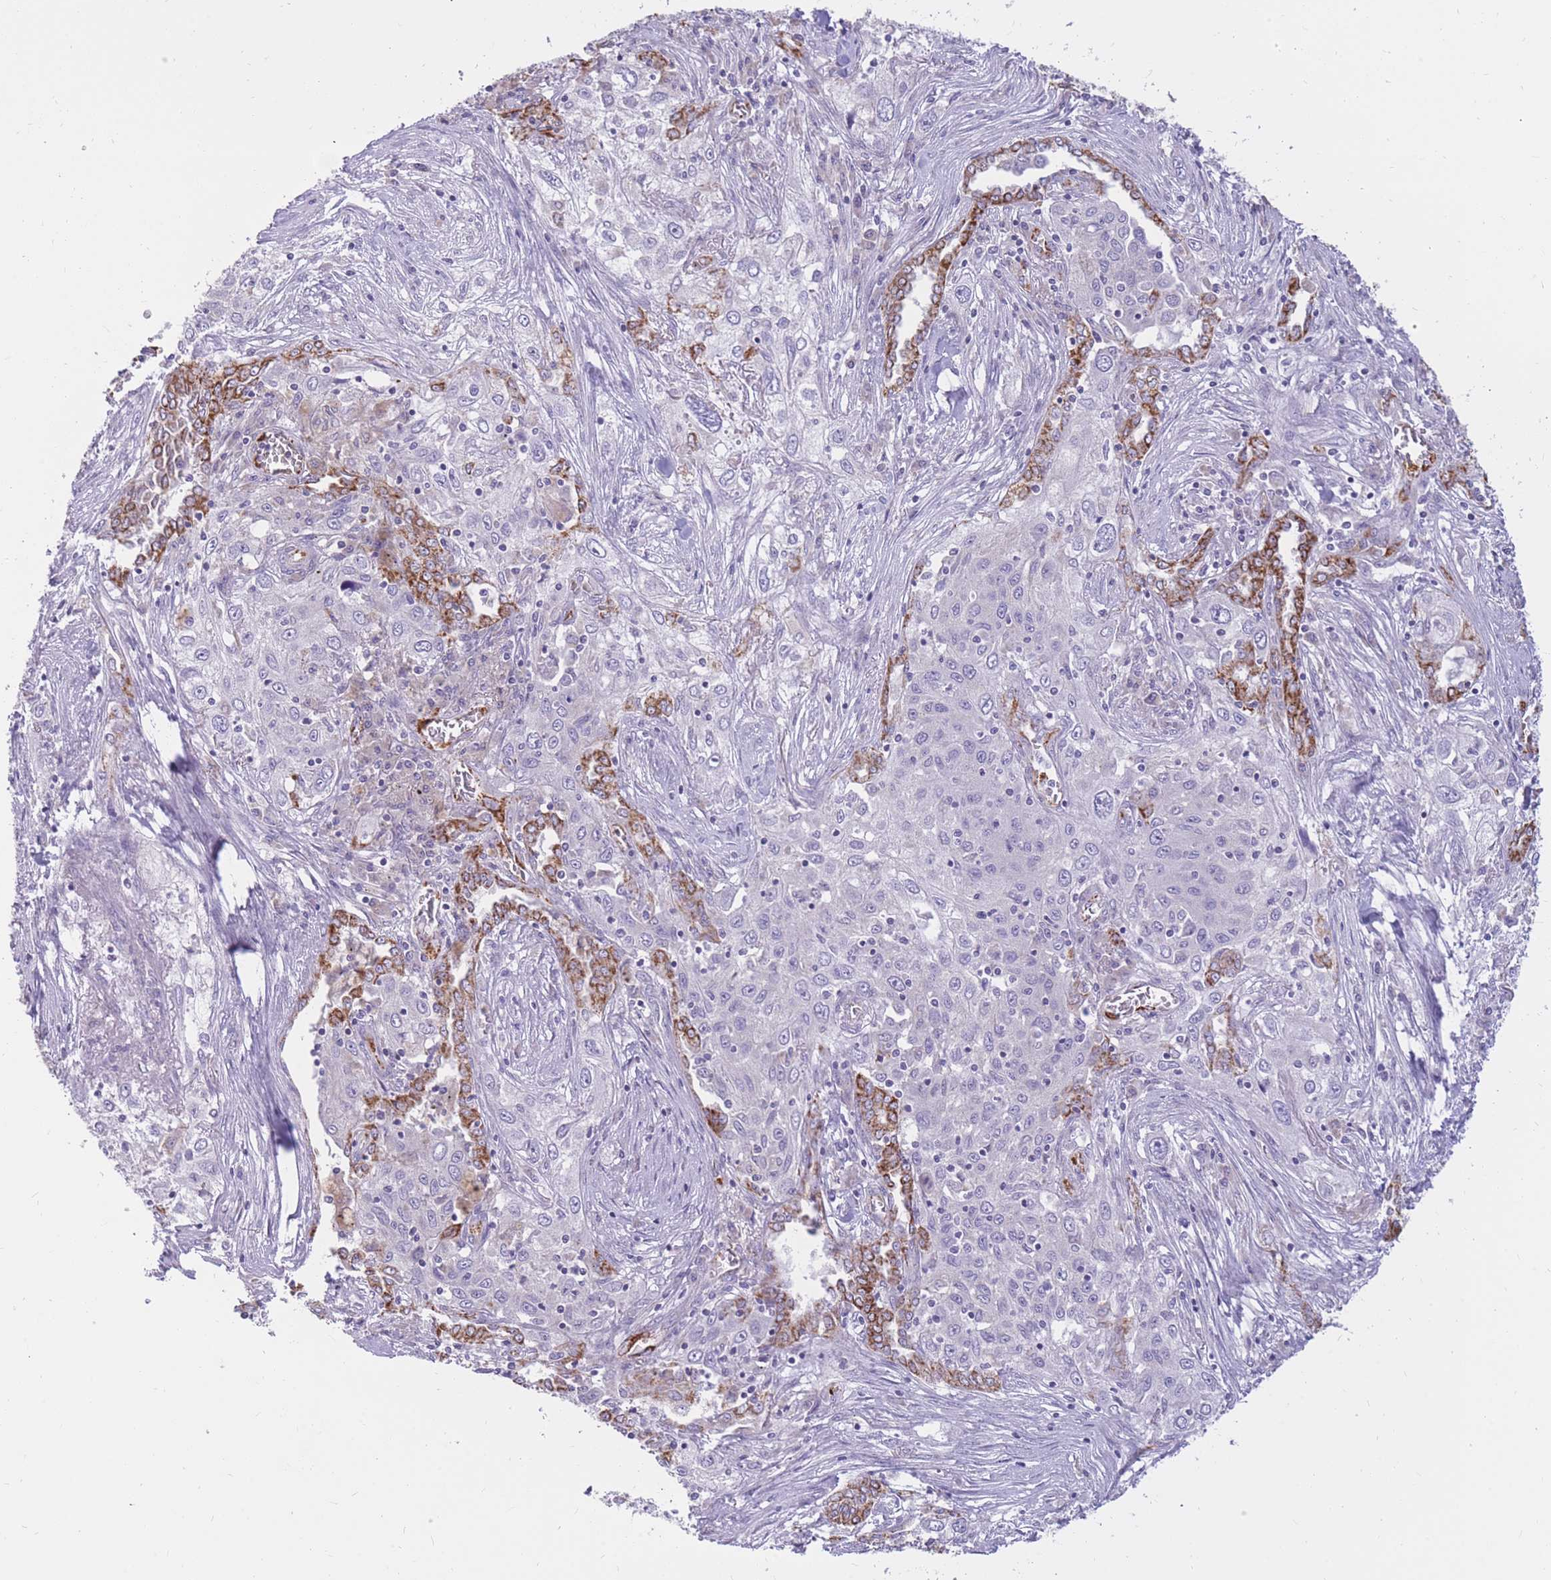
{"staining": {"intensity": "negative", "quantity": "none", "location": "none"}, "tissue": "lung cancer", "cell_type": "Tumor cells", "image_type": "cancer", "snomed": [{"axis": "morphology", "description": "Squamous cell carcinoma, NOS"}, {"axis": "topography", "description": "Lung"}], "caption": "This is a image of immunohistochemistry (IHC) staining of lung cancer (squamous cell carcinoma), which shows no staining in tumor cells.", "gene": "RNF170", "patient": {"sex": "female", "age": 69}}